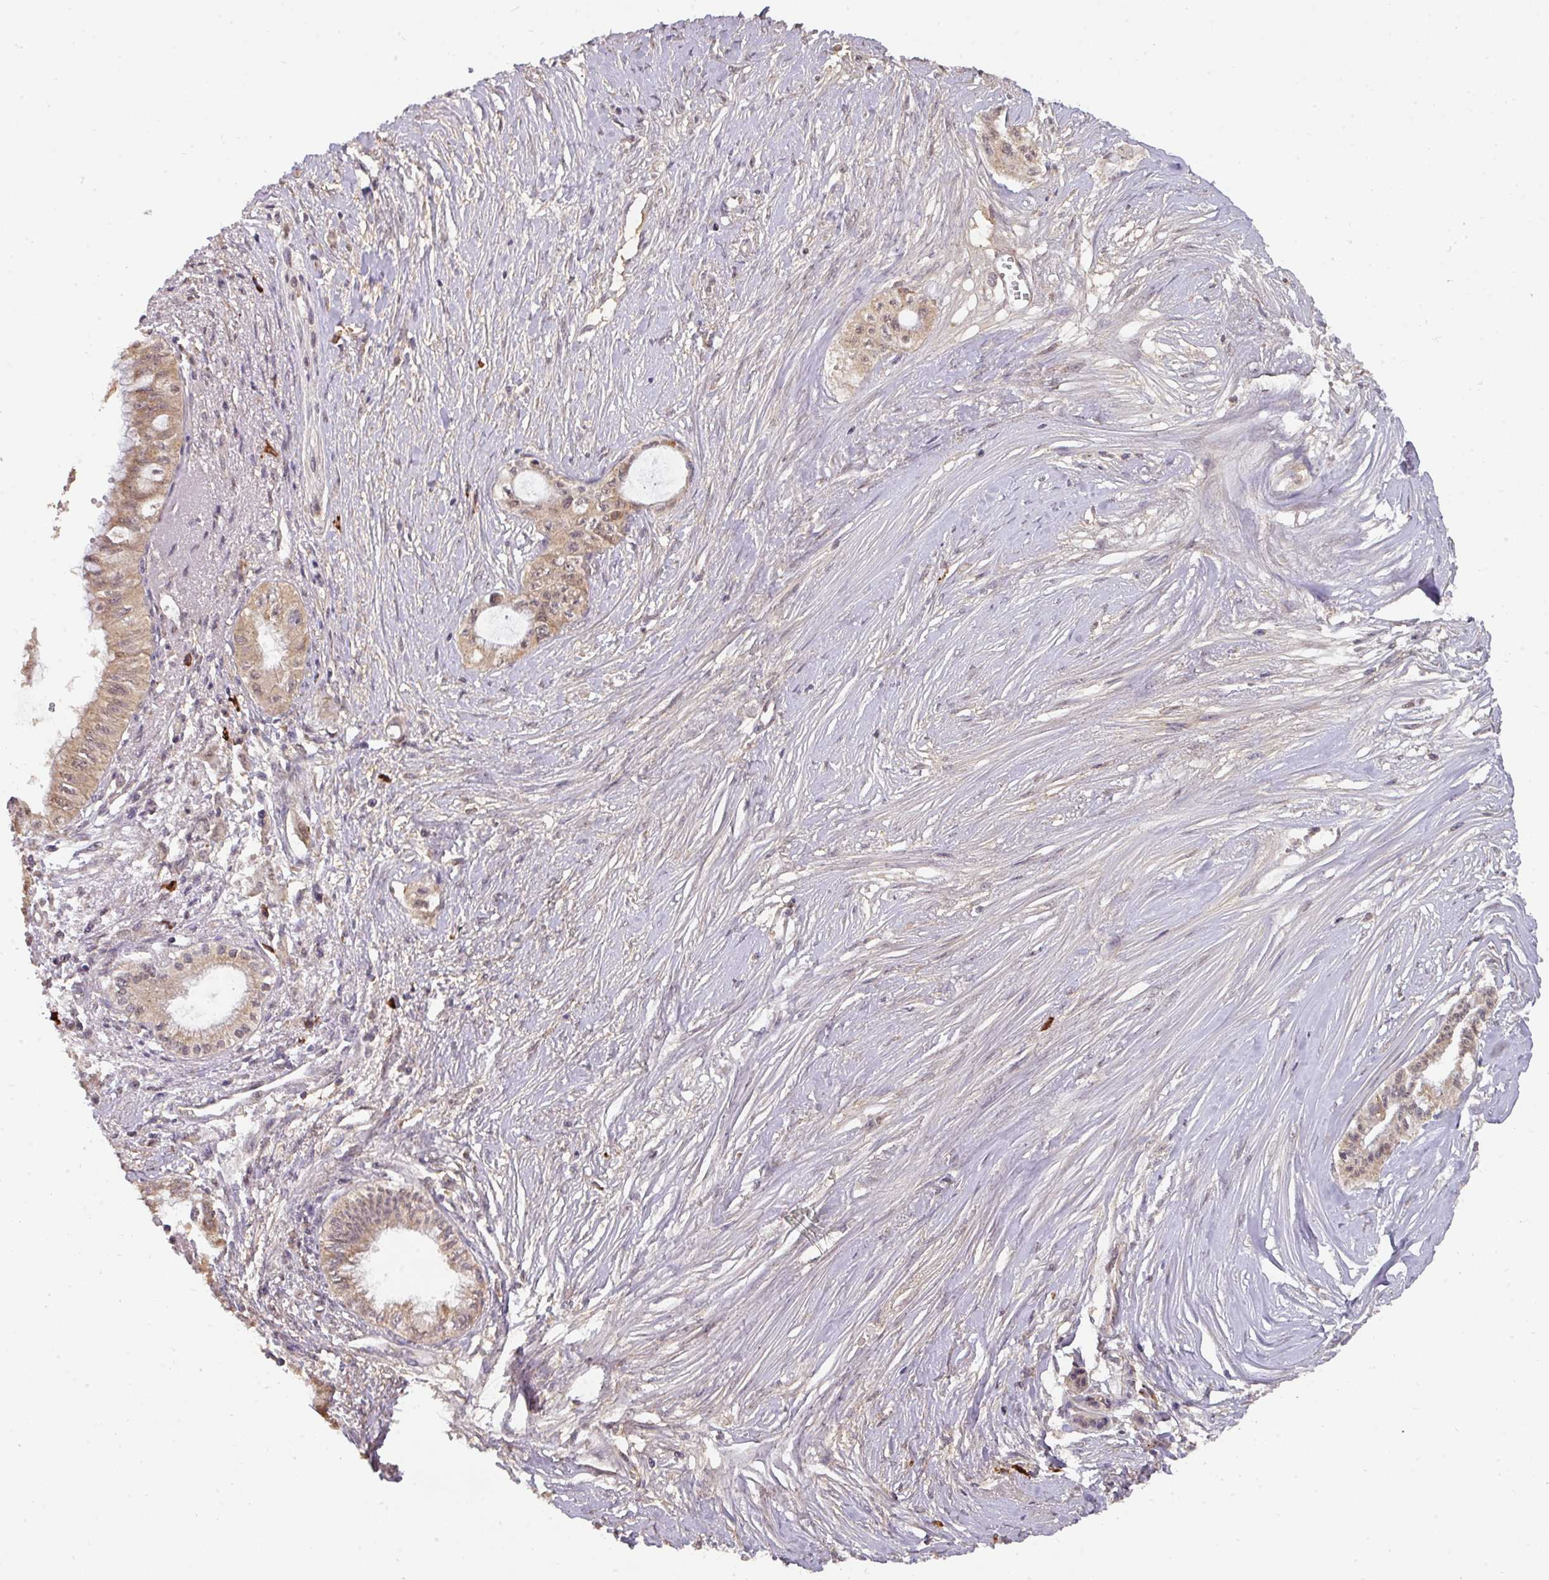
{"staining": {"intensity": "weak", "quantity": "25%-75%", "location": "cytoplasmic/membranous"}, "tissue": "pancreatic cancer", "cell_type": "Tumor cells", "image_type": "cancer", "snomed": [{"axis": "morphology", "description": "Adenocarcinoma, NOS"}, {"axis": "topography", "description": "Pancreas"}], "caption": "Immunohistochemistry (DAB (3,3'-diaminobenzidine)) staining of human adenocarcinoma (pancreatic) demonstrates weak cytoplasmic/membranous protein positivity in approximately 25%-75% of tumor cells. Using DAB (brown) and hematoxylin (blue) stains, captured at high magnification using brightfield microscopy.", "gene": "ACVR2B", "patient": {"sex": "male", "age": 71}}